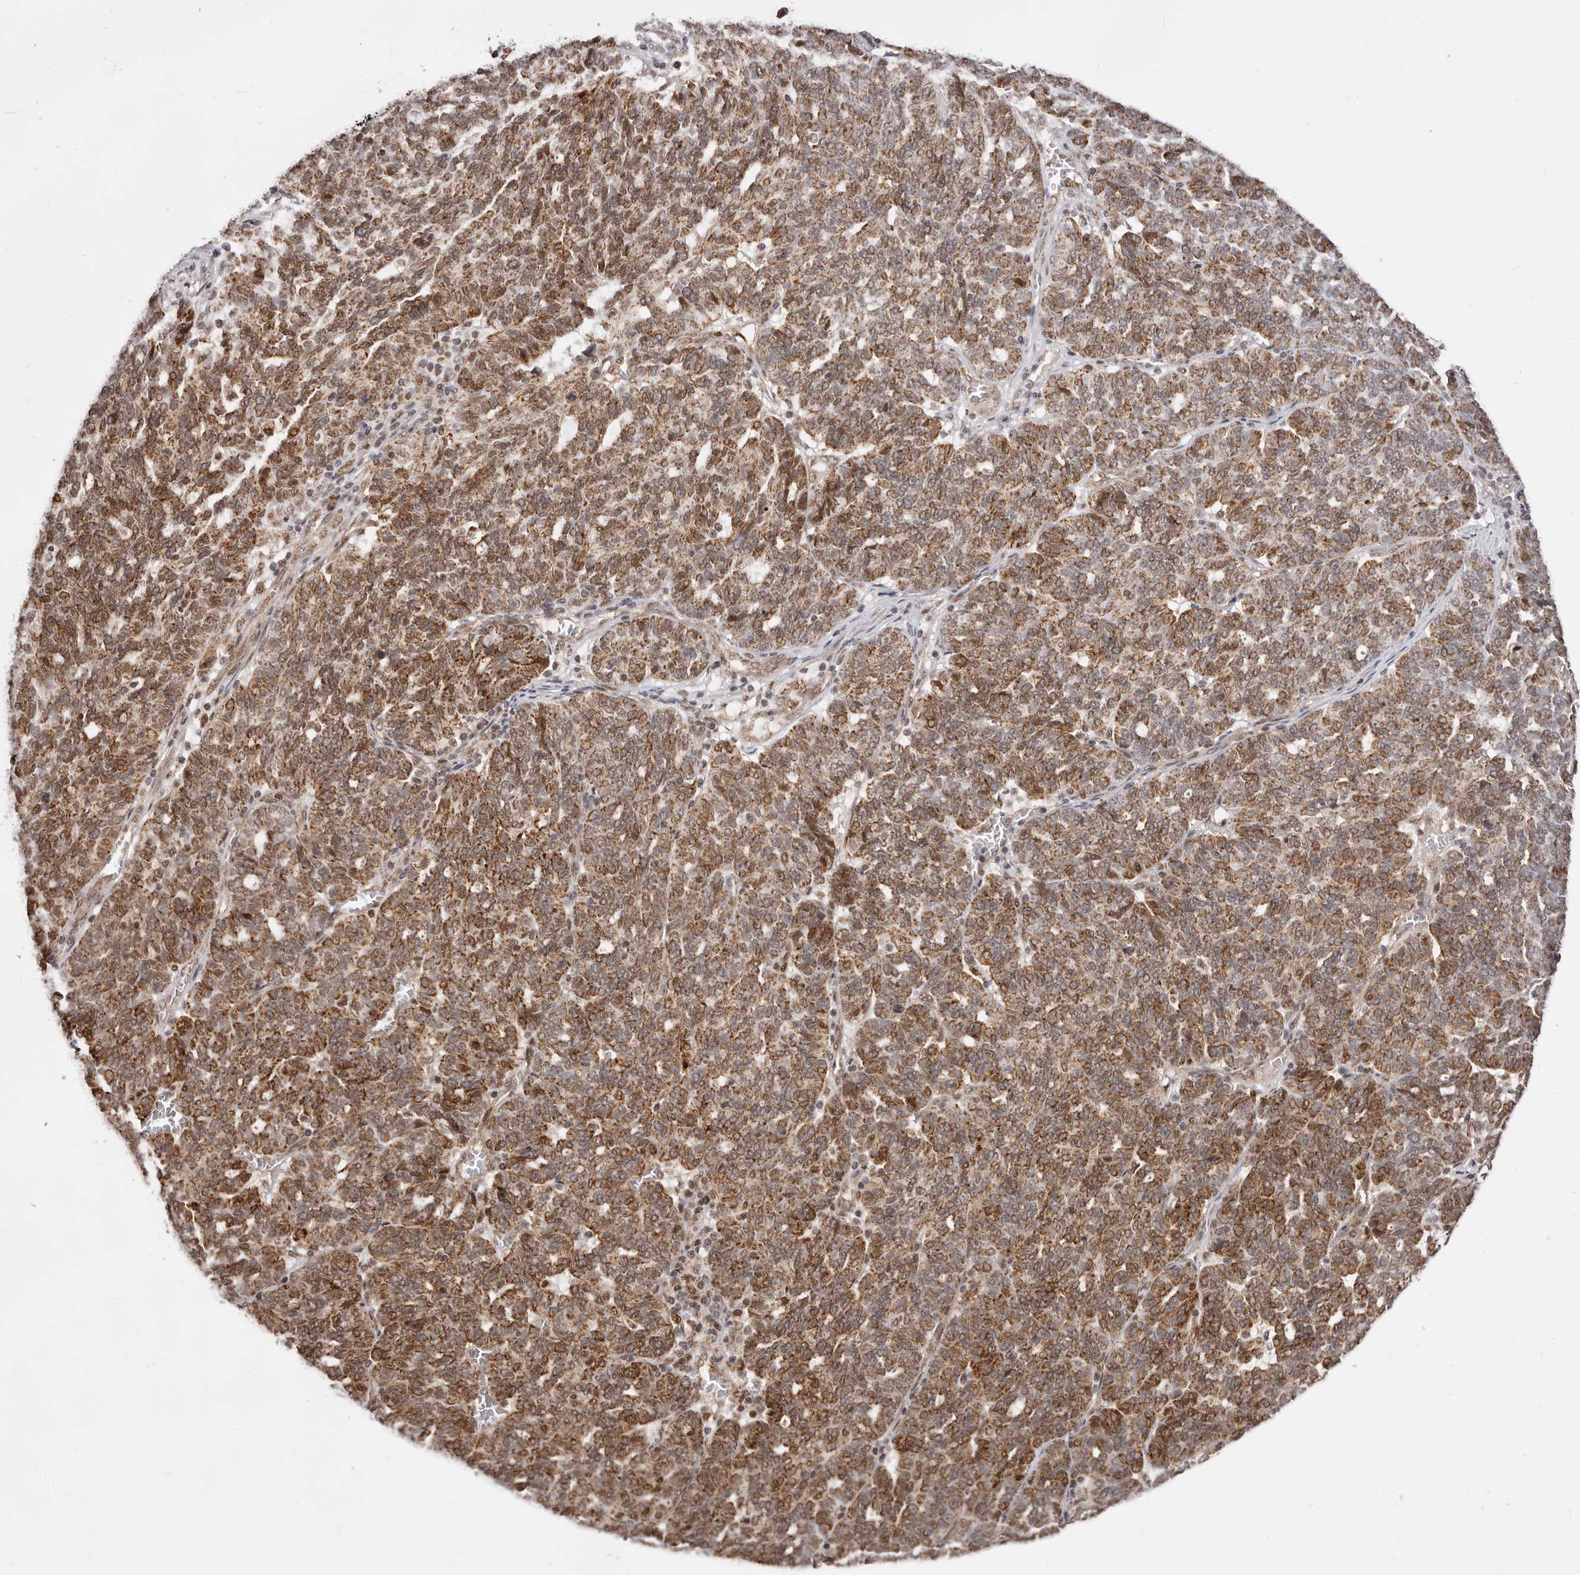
{"staining": {"intensity": "strong", "quantity": "25%-75%", "location": "cytoplasmic/membranous,nuclear"}, "tissue": "ovarian cancer", "cell_type": "Tumor cells", "image_type": "cancer", "snomed": [{"axis": "morphology", "description": "Cystadenocarcinoma, serous, NOS"}, {"axis": "topography", "description": "Ovary"}], "caption": "Serous cystadenocarcinoma (ovarian) tissue shows strong cytoplasmic/membranous and nuclear positivity in about 25%-75% of tumor cells The protein of interest is stained brown, and the nuclei are stained in blue (DAB IHC with brightfield microscopy, high magnification).", "gene": "SEC14L1", "patient": {"sex": "female", "age": 59}}